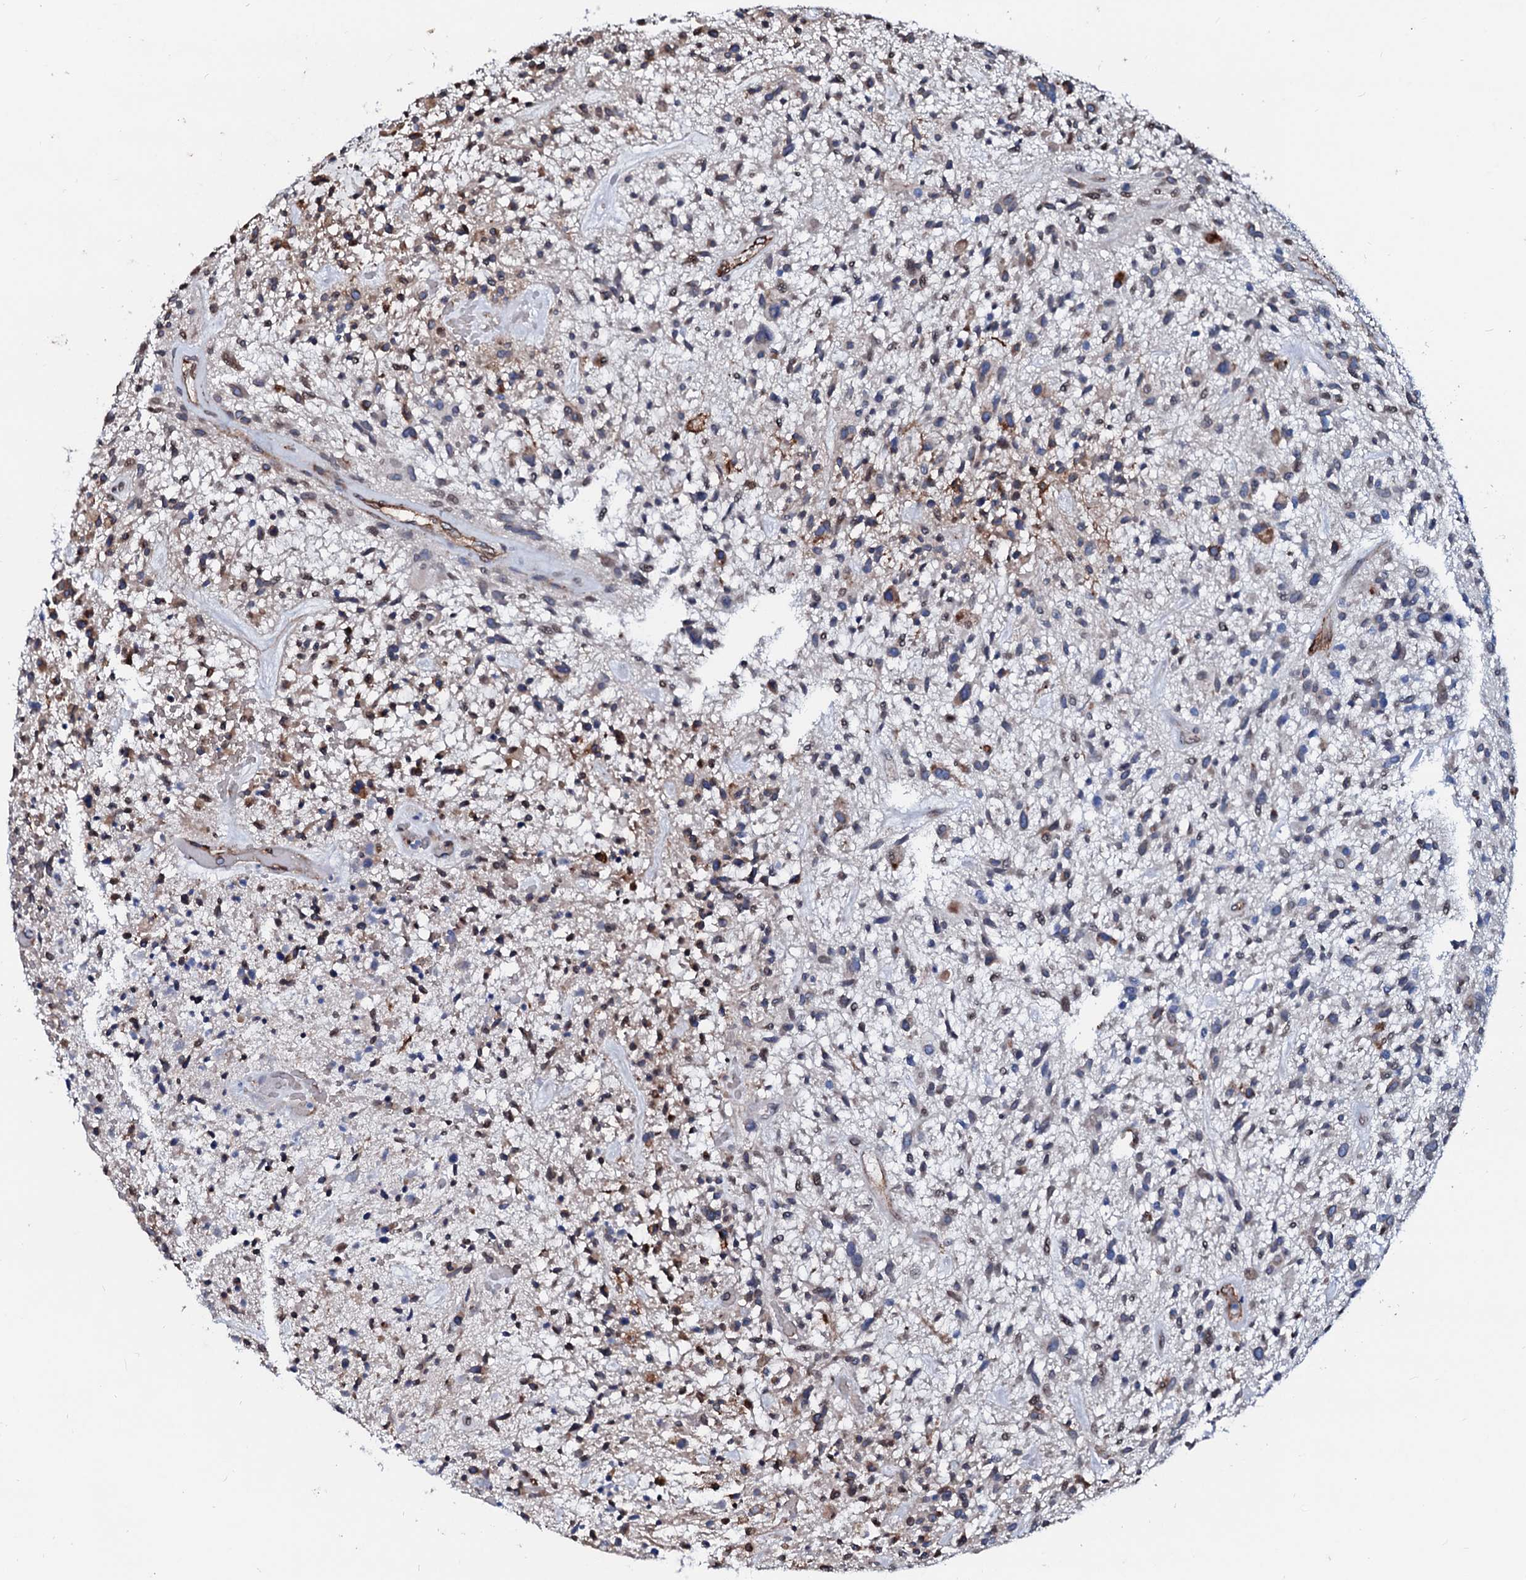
{"staining": {"intensity": "negative", "quantity": "none", "location": "none"}, "tissue": "glioma", "cell_type": "Tumor cells", "image_type": "cancer", "snomed": [{"axis": "morphology", "description": "Glioma, malignant, High grade"}, {"axis": "topography", "description": "Brain"}], "caption": "High-grade glioma (malignant) stained for a protein using immunohistochemistry reveals no expression tumor cells.", "gene": "NRP2", "patient": {"sex": "male", "age": 47}}